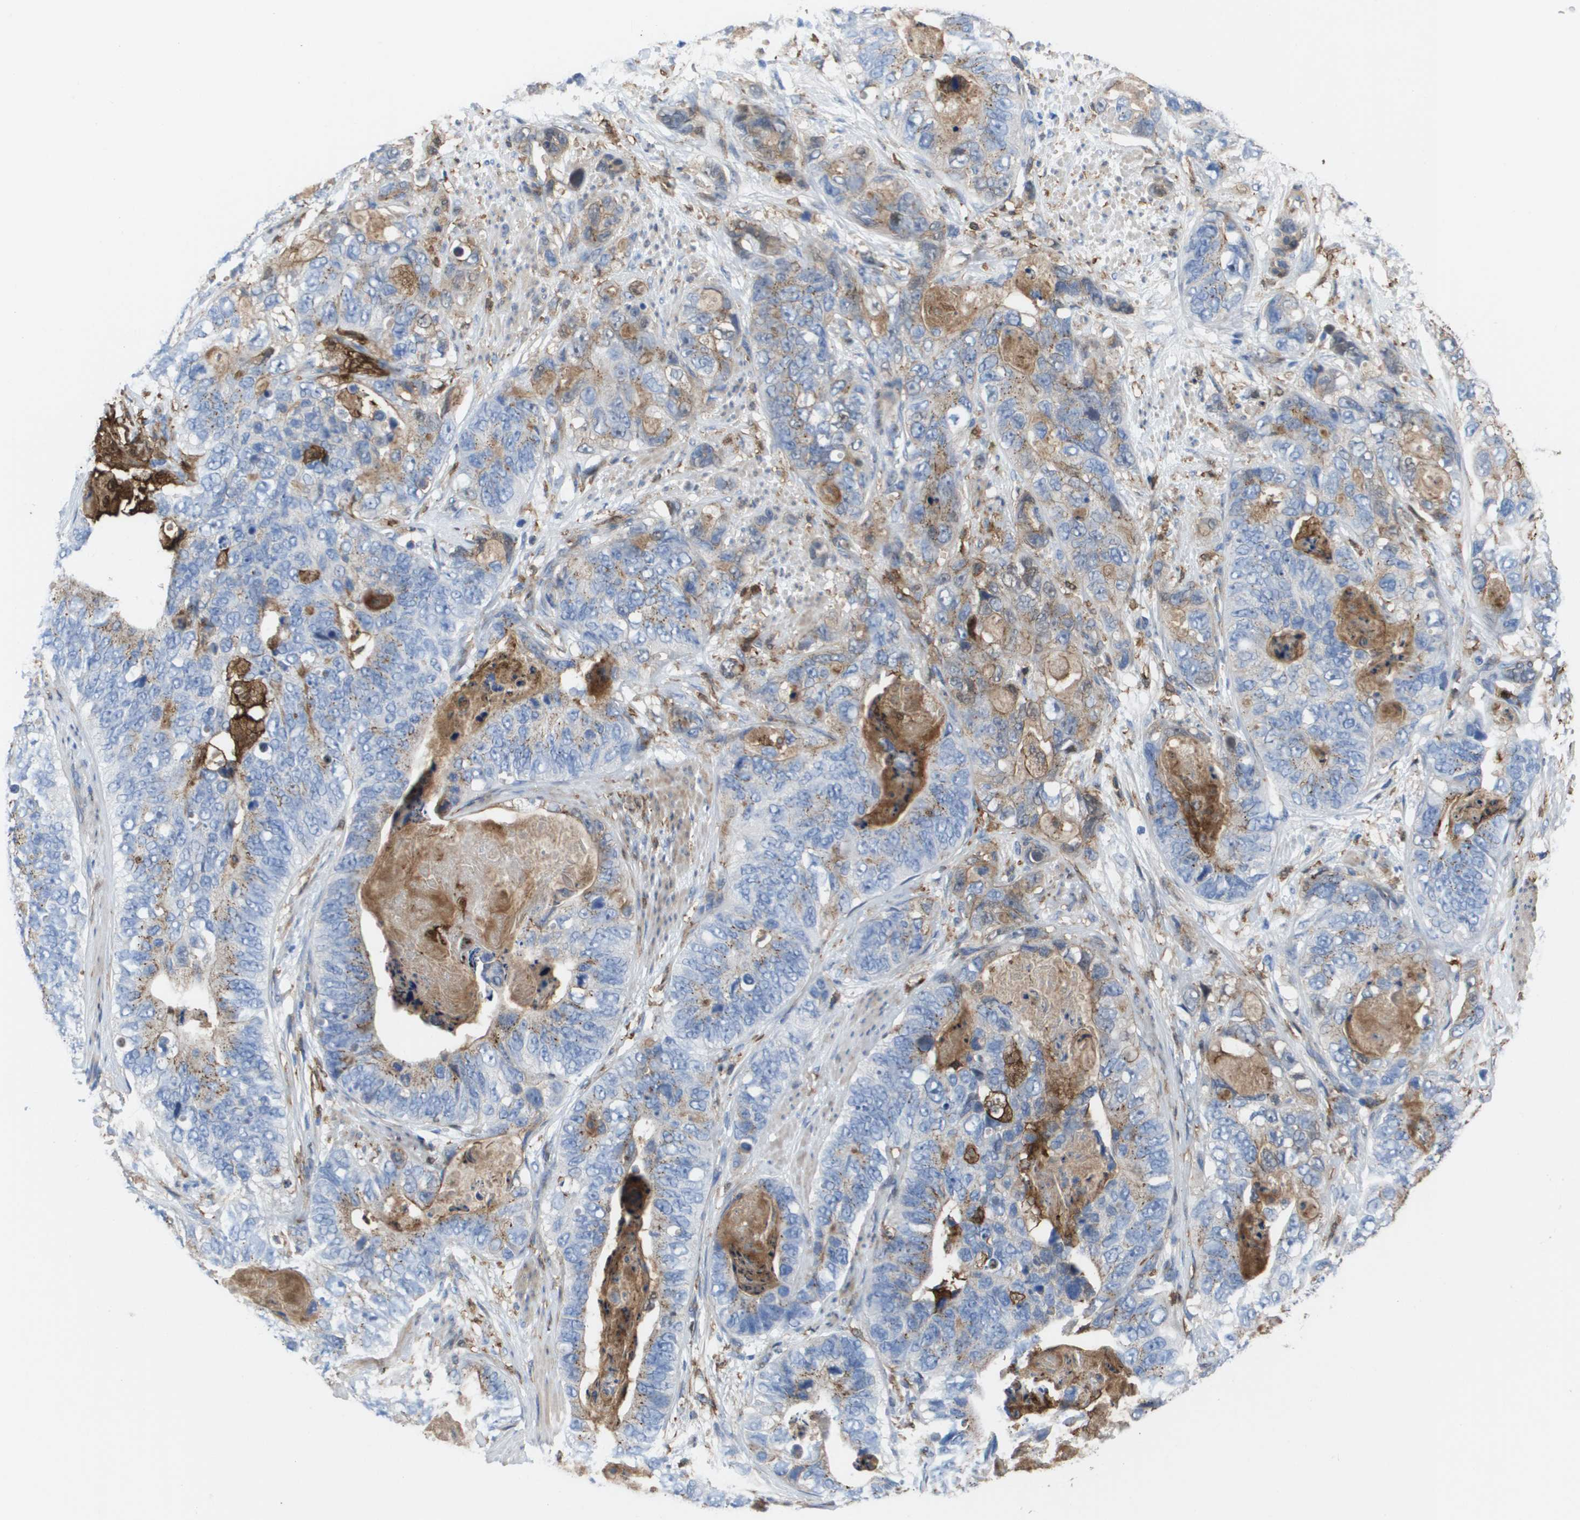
{"staining": {"intensity": "weak", "quantity": "25%-75%", "location": "cytoplasmic/membranous"}, "tissue": "stomach cancer", "cell_type": "Tumor cells", "image_type": "cancer", "snomed": [{"axis": "morphology", "description": "Adenocarcinoma, NOS"}, {"axis": "topography", "description": "Stomach"}], "caption": "Immunohistochemistry image of human stomach adenocarcinoma stained for a protein (brown), which demonstrates low levels of weak cytoplasmic/membranous expression in about 25%-75% of tumor cells.", "gene": "SLC37A2", "patient": {"sex": "female", "age": 89}}